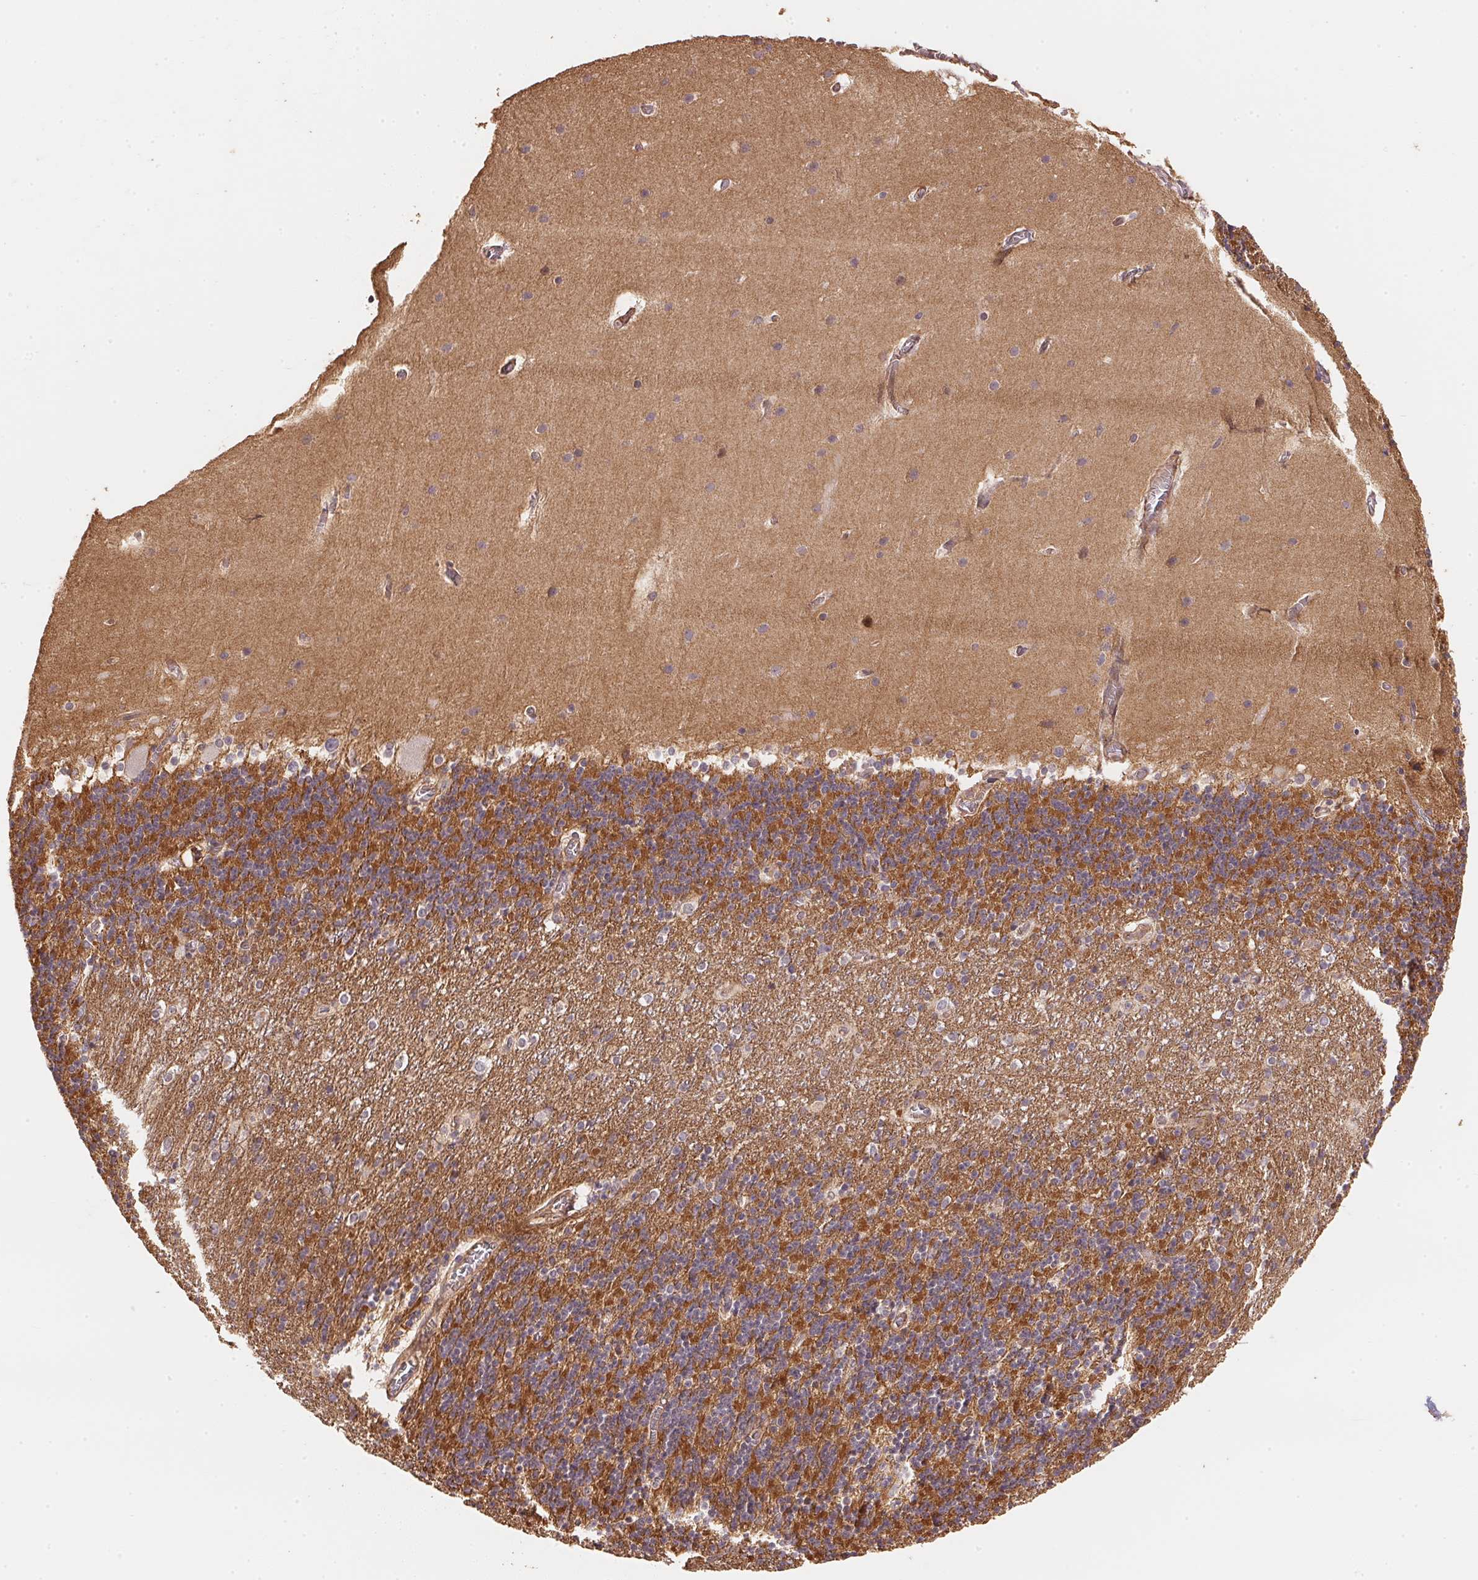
{"staining": {"intensity": "strong", "quantity": "25%-75%", "location": "cytoplasmic/membranous"}, "tissue": "cerebellum", "cell_type": "Cells in granular layer", "image_type": "normal", "snomed": [{"axis": "morphology", "description": "Normal tissue, NOS"}, {"axis": "topography", "description": "Cerebellum"}], "caption": "Protein staining displays strong cytoplasmic/membranous staining in about 25%-75% of cells in granular layer in normal cerebellum.", "gene": "TMEM222", "patient": {"sex": "male", "age": 70}}